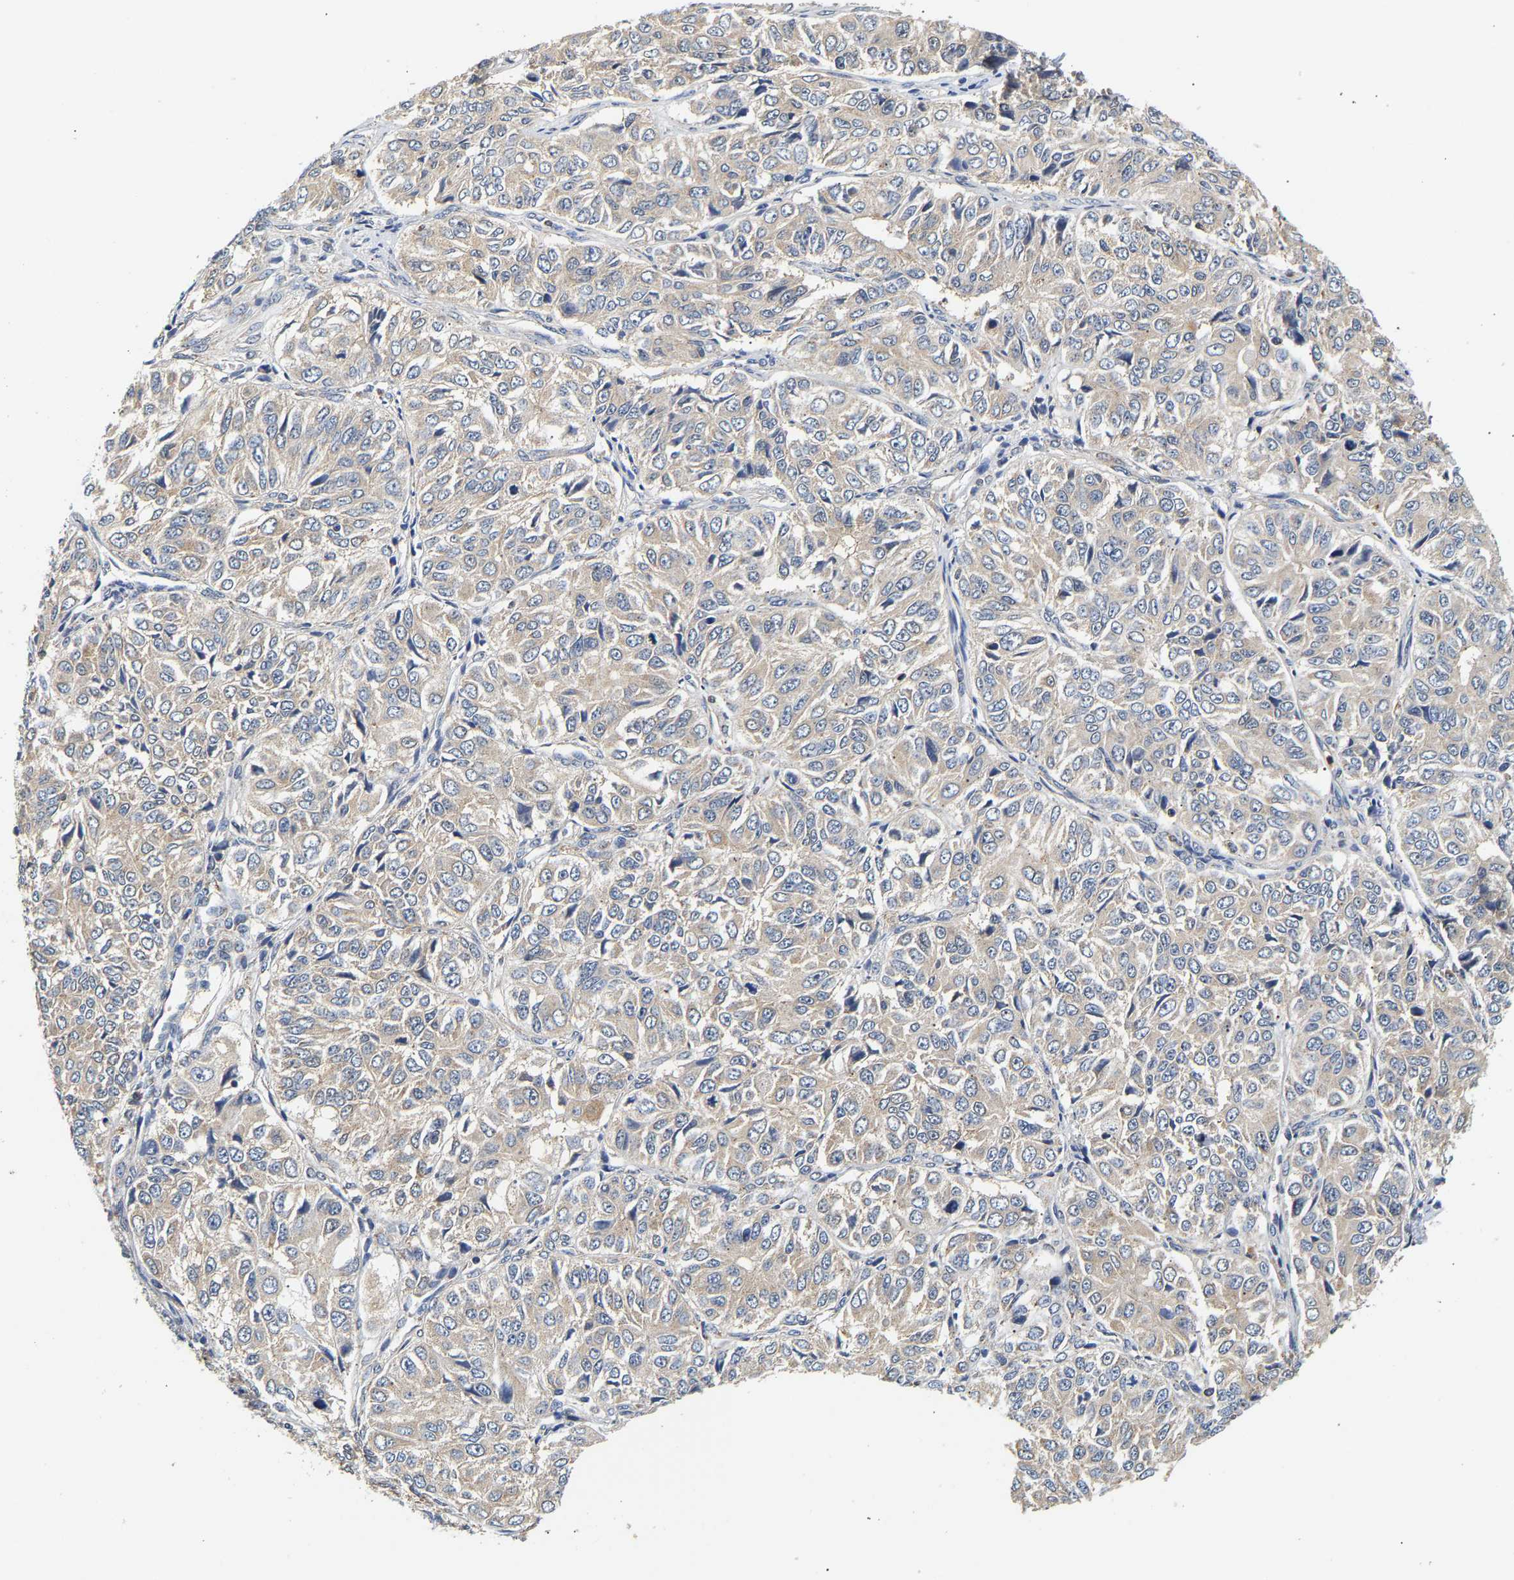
{"staining": {"intensity": "negative", "quantity": "none", "location": "none"}, "tissue": "ovarian cancer", "cell_type": "Tumor cells", "image_type": "cancer", "snomed": [{"axis": "morphology", "description": "Carcinoma, endometroid"}, {"axis": "topography", "description": "Ovary"}], "caption": "This is an immunohistochemistry (IHC) photomicrograph of ovarian cancer. There is no positivity in tumor cells.", "gene": "PPID", "patient": {"sex": "female", "age": 51}}